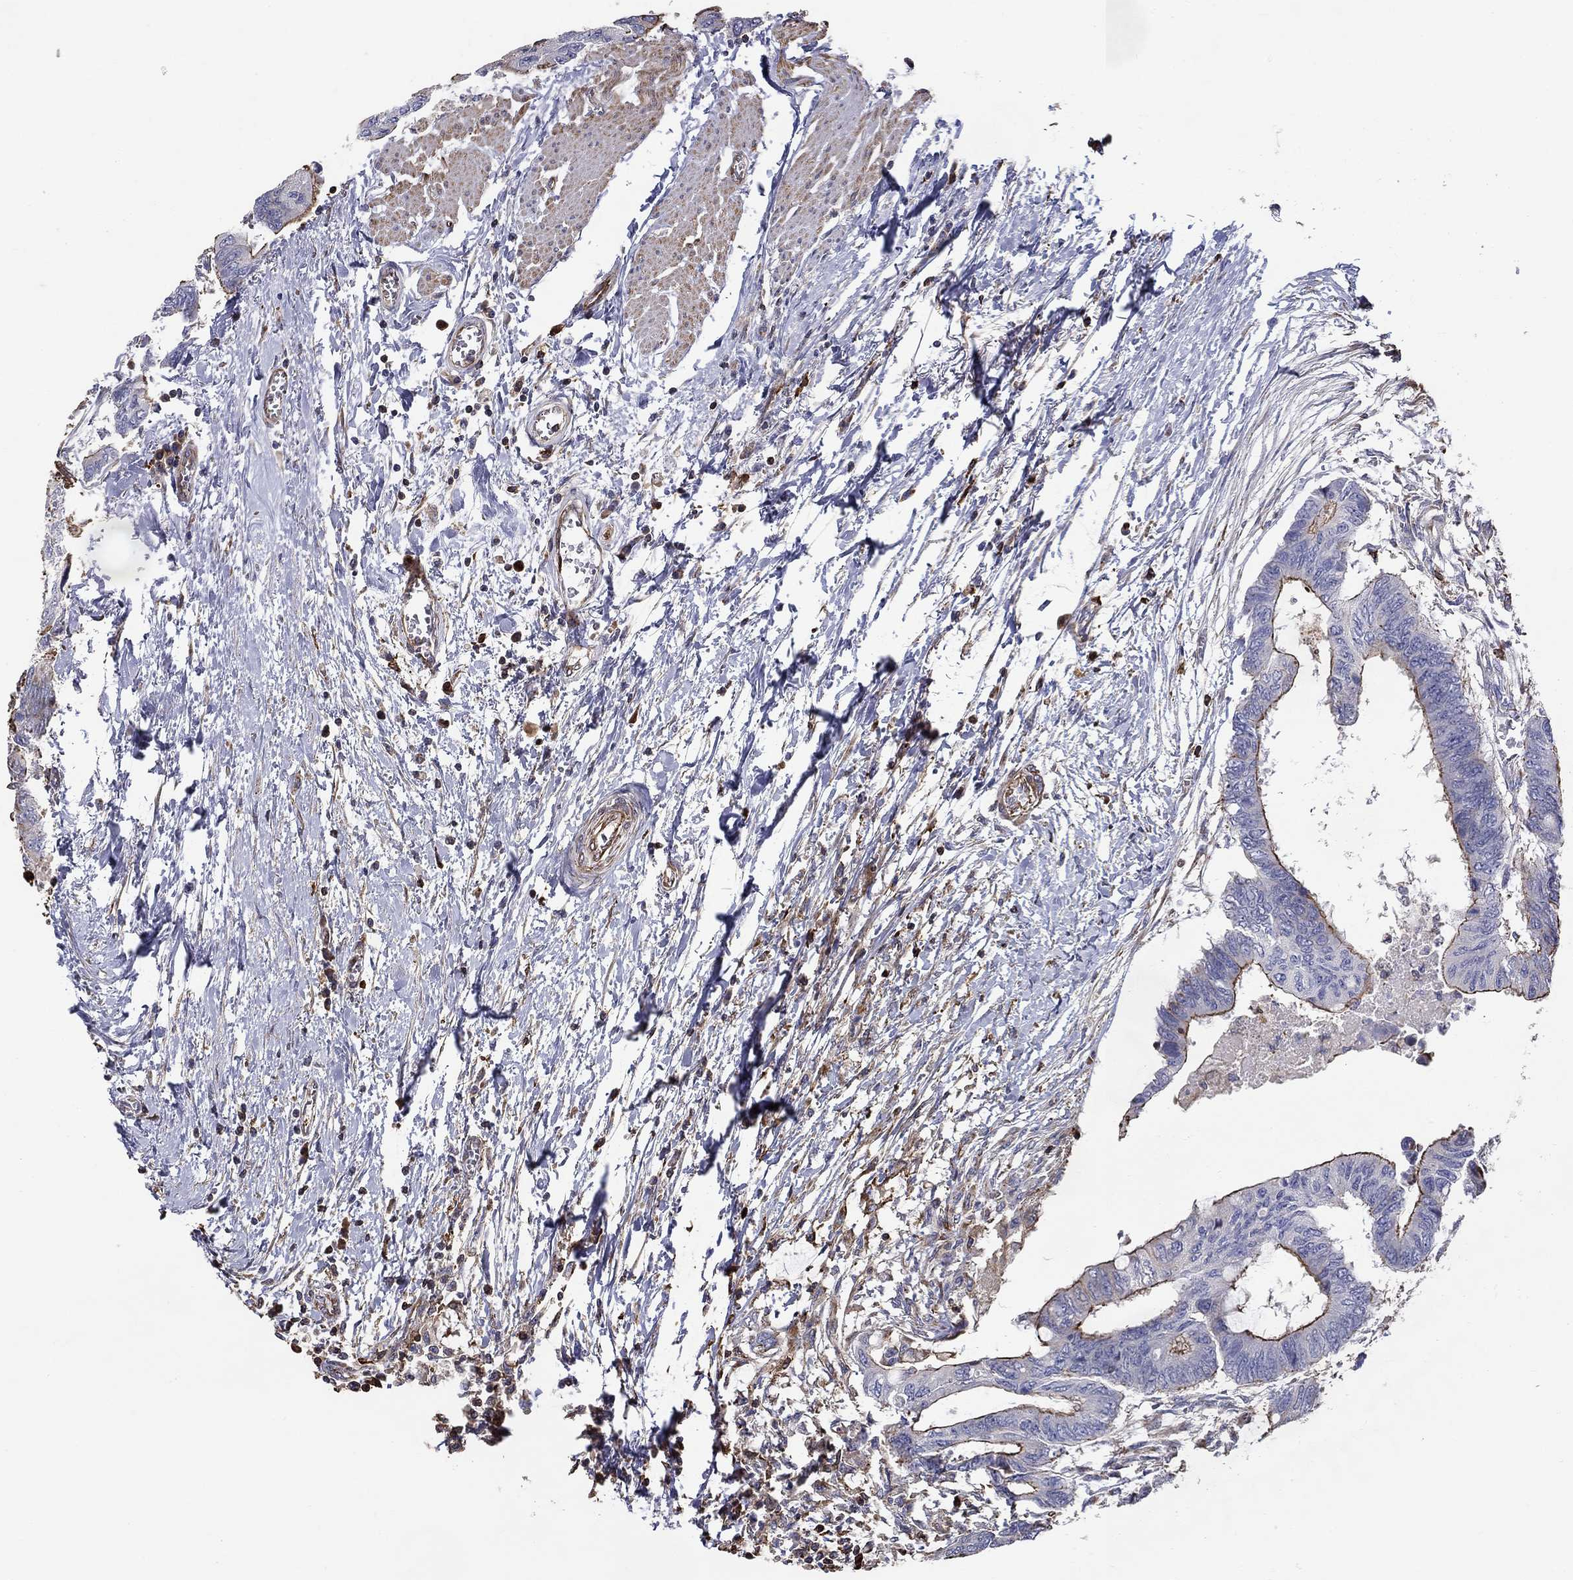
{"staining": {"intensity": "strong", "quantity": "<25%", "location": "cytoplasmic/membranous"}, "tissue": "colorectal cancer", "cell_type": "Tumor cells", "image_type": "cancer", "snomed": [{"axis": "morphology", "description": "Normal tissue, NOS"}, {"axis": "morphology", "description": "Adenocarcinoma, NOS"}, {"axis": "topography", "description": "Rectum"}, {"axis": "topography", "description": "Peripheral nerve tissue"}], "caption": "Immunohistochemistry (IHC) of colorectal cancer (adenocarcinoma) demonstrates medium levels of strong cytoplasmic/membranous staining in about <25% of tumor cells.", "gene": "NPHP1", "patient": {"sex": "male", "age": 92}}